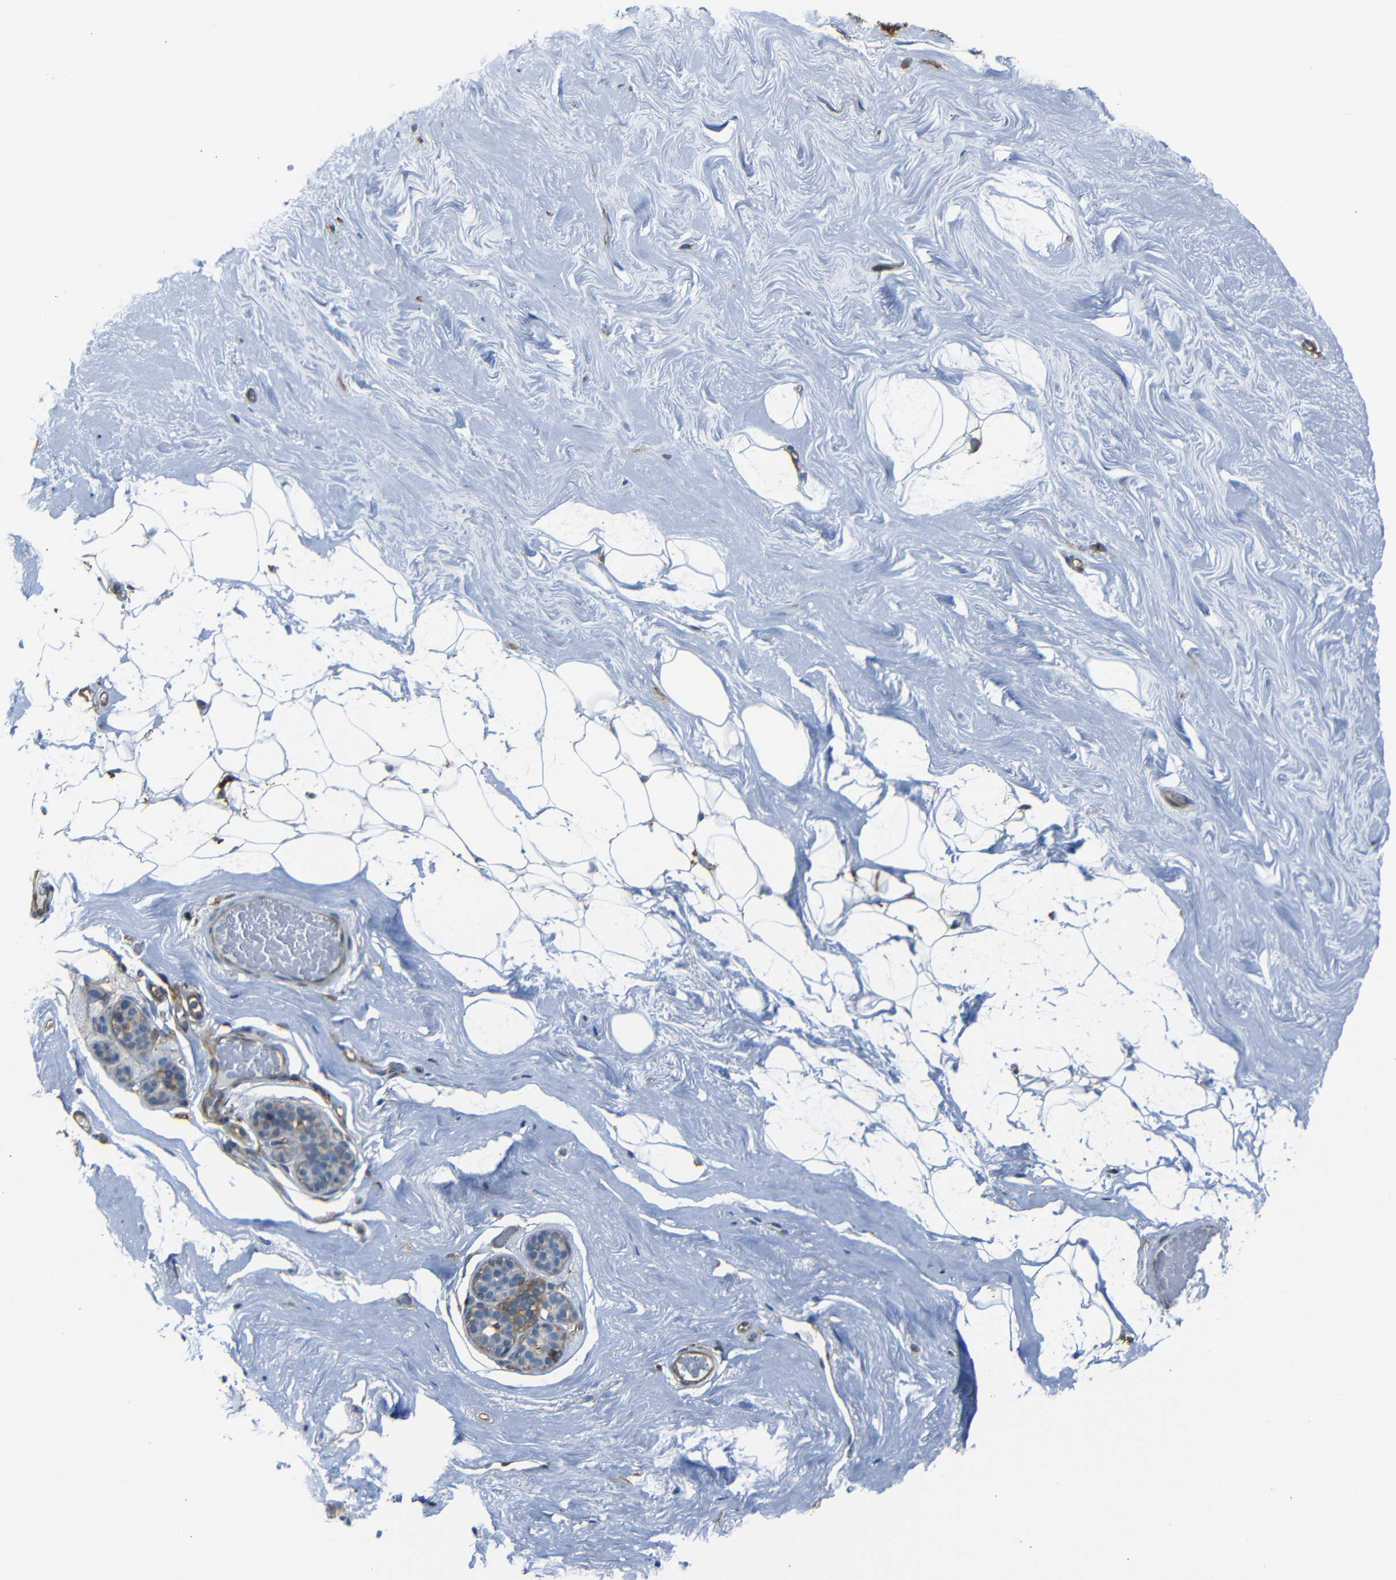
{"staining": {"intensity": "negative", "quantity": "none", "location": "none"}, "tissue": "breast", "cell_type": "Adipocytes", "image_type": "normal", "snomed": [{"axis": "morphology", "description": "Normal tissue, NOS"}, {"axis": "topography", "description": "Breast"}], "caption": "Immunohistochemistry histopathology image of normal human breast stained for a protein (brown), which demonstrates no expression in adipocytes.", "gene": "ADGRE5", "patient": {"sex": "female", "age": 75}}